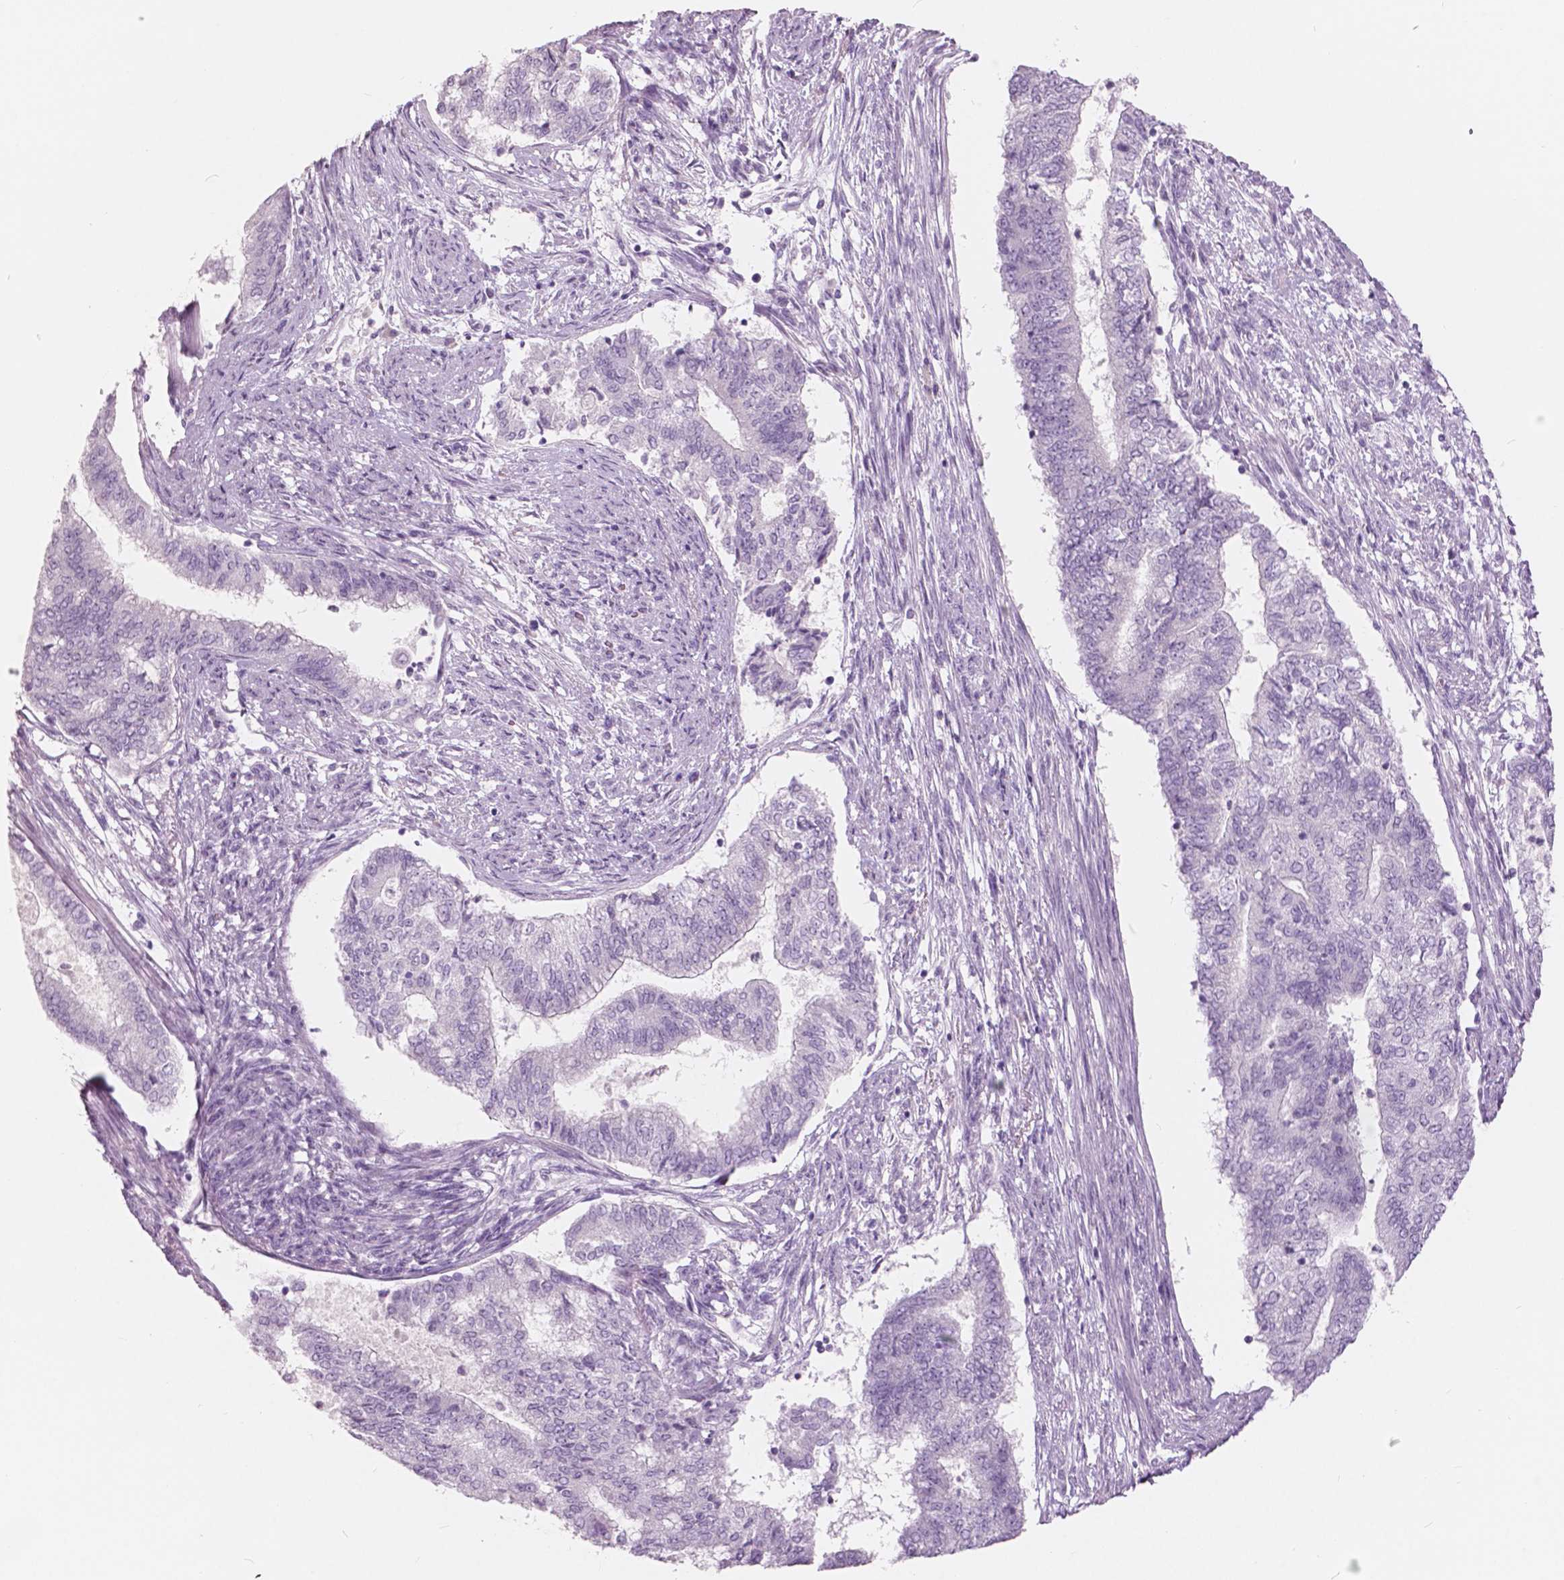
{"staining": {"intensity": "negative", "quantity": "none", "location": "none"}, "tissue": "endometrial cancer", "cell_type": "Tumor cells", "image_type": "cancer", "snomed": [{"axis": "morphology", "description": "Adenocarcinoma, NOS"}, {"axis": "topography", "description": "Endometrium"}], "caption": "Tumor cells are negative for brown protein staining in adenocarcinoma (endometrial).", "gene": "A4GNT", "patient": {"sex": "female", "age": 65}}